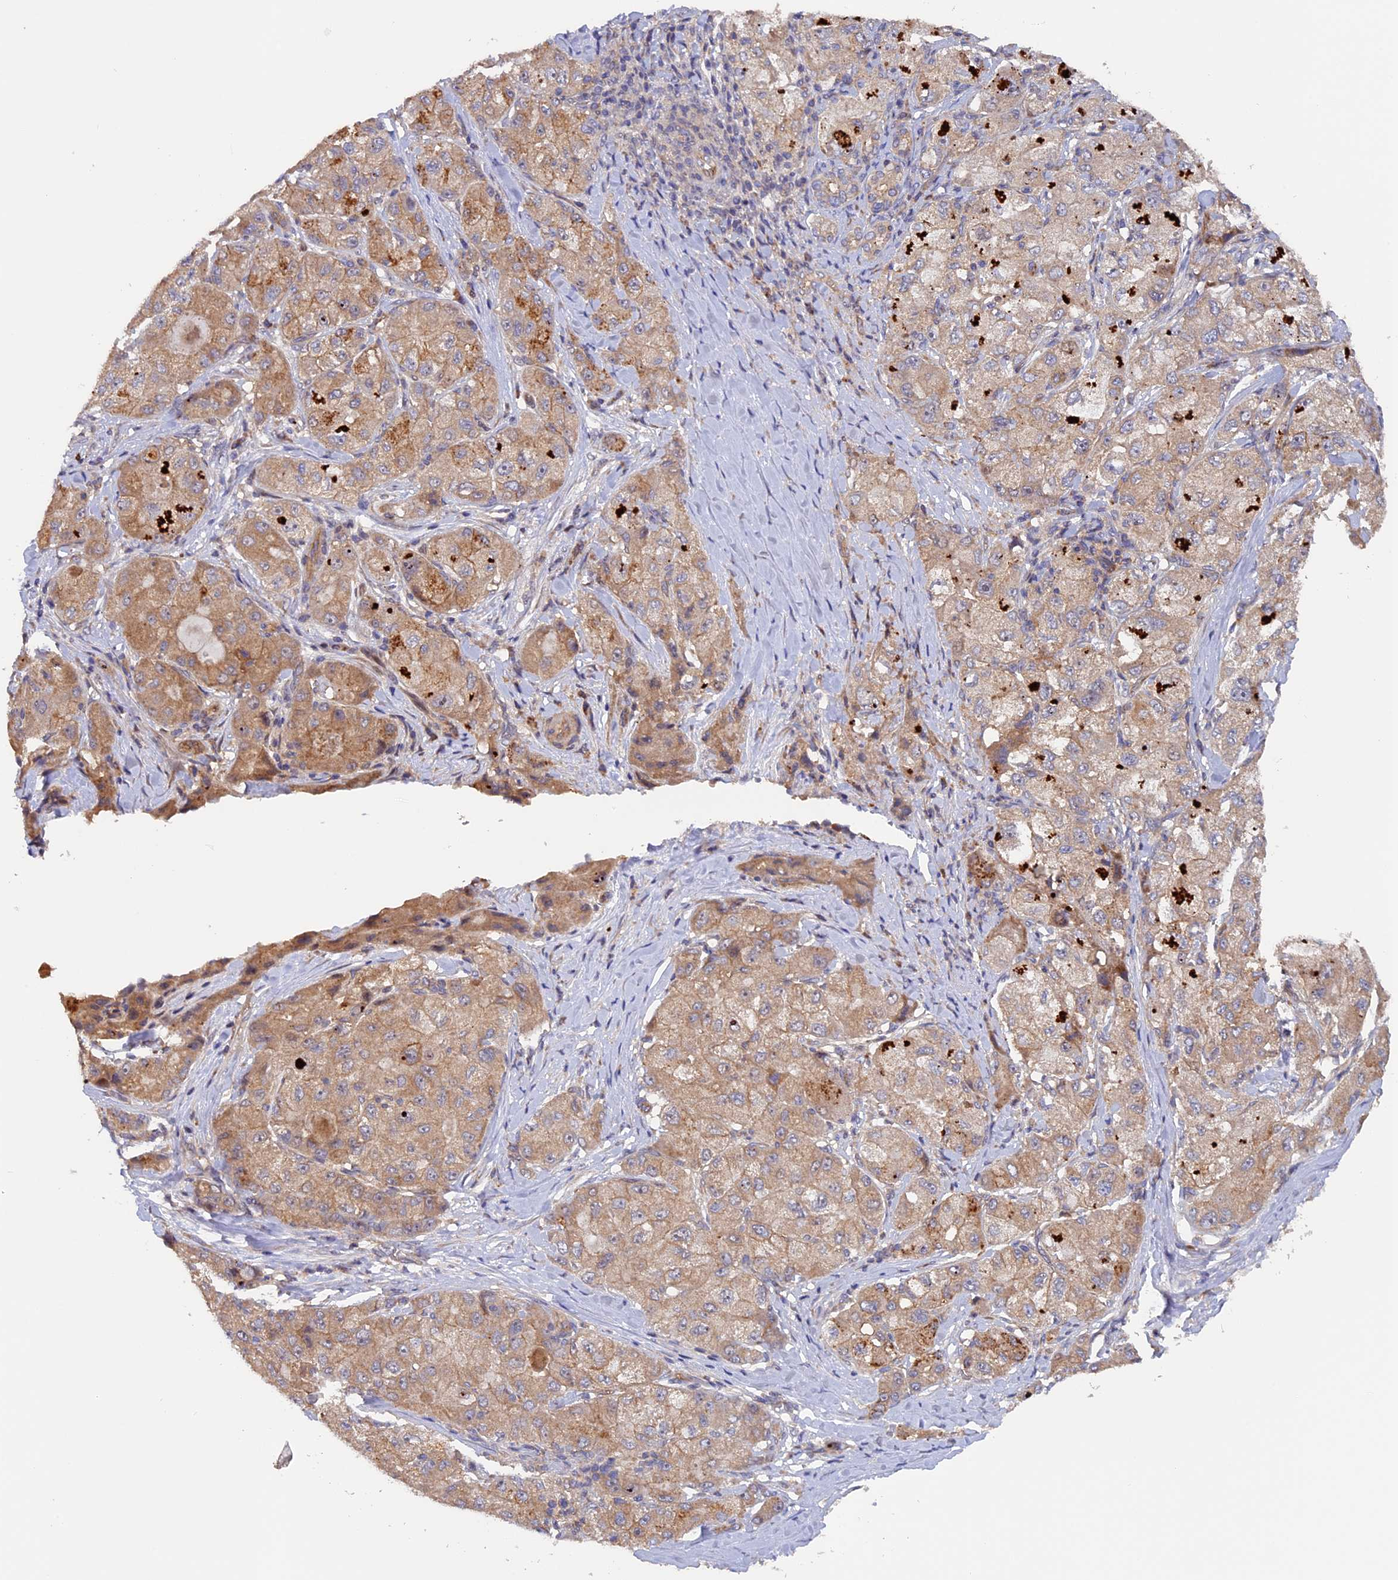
{"staining": {"intensity": "moderate", "quantity": ">75%", "location": "cytoplasmic/membranous"}, "tissue": "liver cancer", "cell_type": "Tumor cells", "image_type": "cancer", "snomed": [{"axis": "morphology", "description": "Carcinoma, Hepatocellular, NOS"}, {"axis": "topography", "description": "Liver"}], "caption": "Moderate cytoplasmic/membranous expression is present in approximately >75% of tumor cells in liver cancer. The protein is stained brown, and the nuclei are stained in blue (DAB (3,3'-diaminobenzidine) IHC with brightfield microscopy, high magnification).", "gene": "FERMT1", "patient": {"sex": "male", "age": 80}}